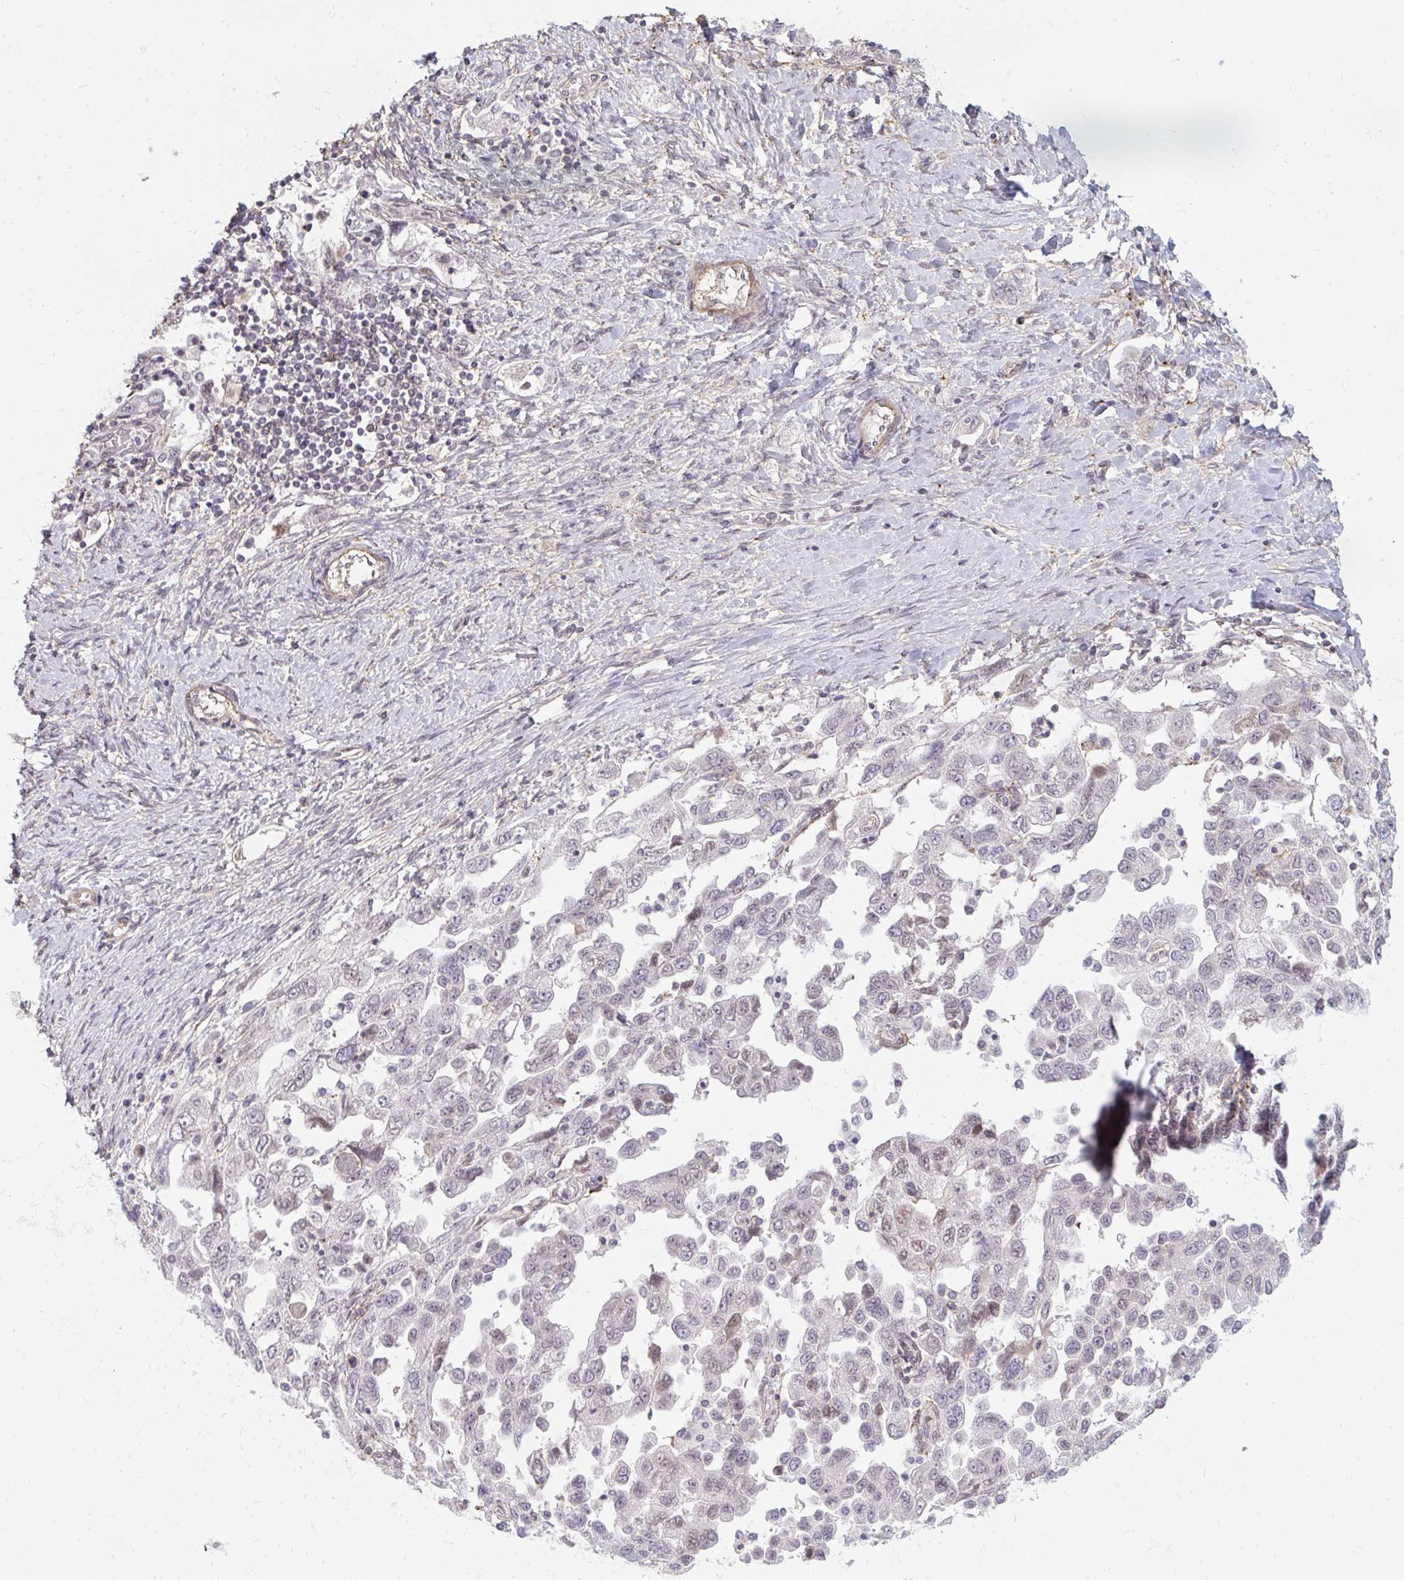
{"staining": {"intensity": "negative", "quantity": "none", "location": "none"}, "tissue": "ovarian cancer", "cell_type": "Tumor cells", "image_type": "cancer", "snomed": [{"axis": "morphology", "description": "Carcinoma, NOS"}, {"axis": "morphology", "description": "Cystadenocarcinoma, serous, NOS"}, {"axis": "topography", "description": "Ovary"}], "caption": "Micrograph shows no protein staining in tumor cells of ovarian cancer tissue.", "gene": "GPC5", "patient": {"sex": "female", "age": 69}}